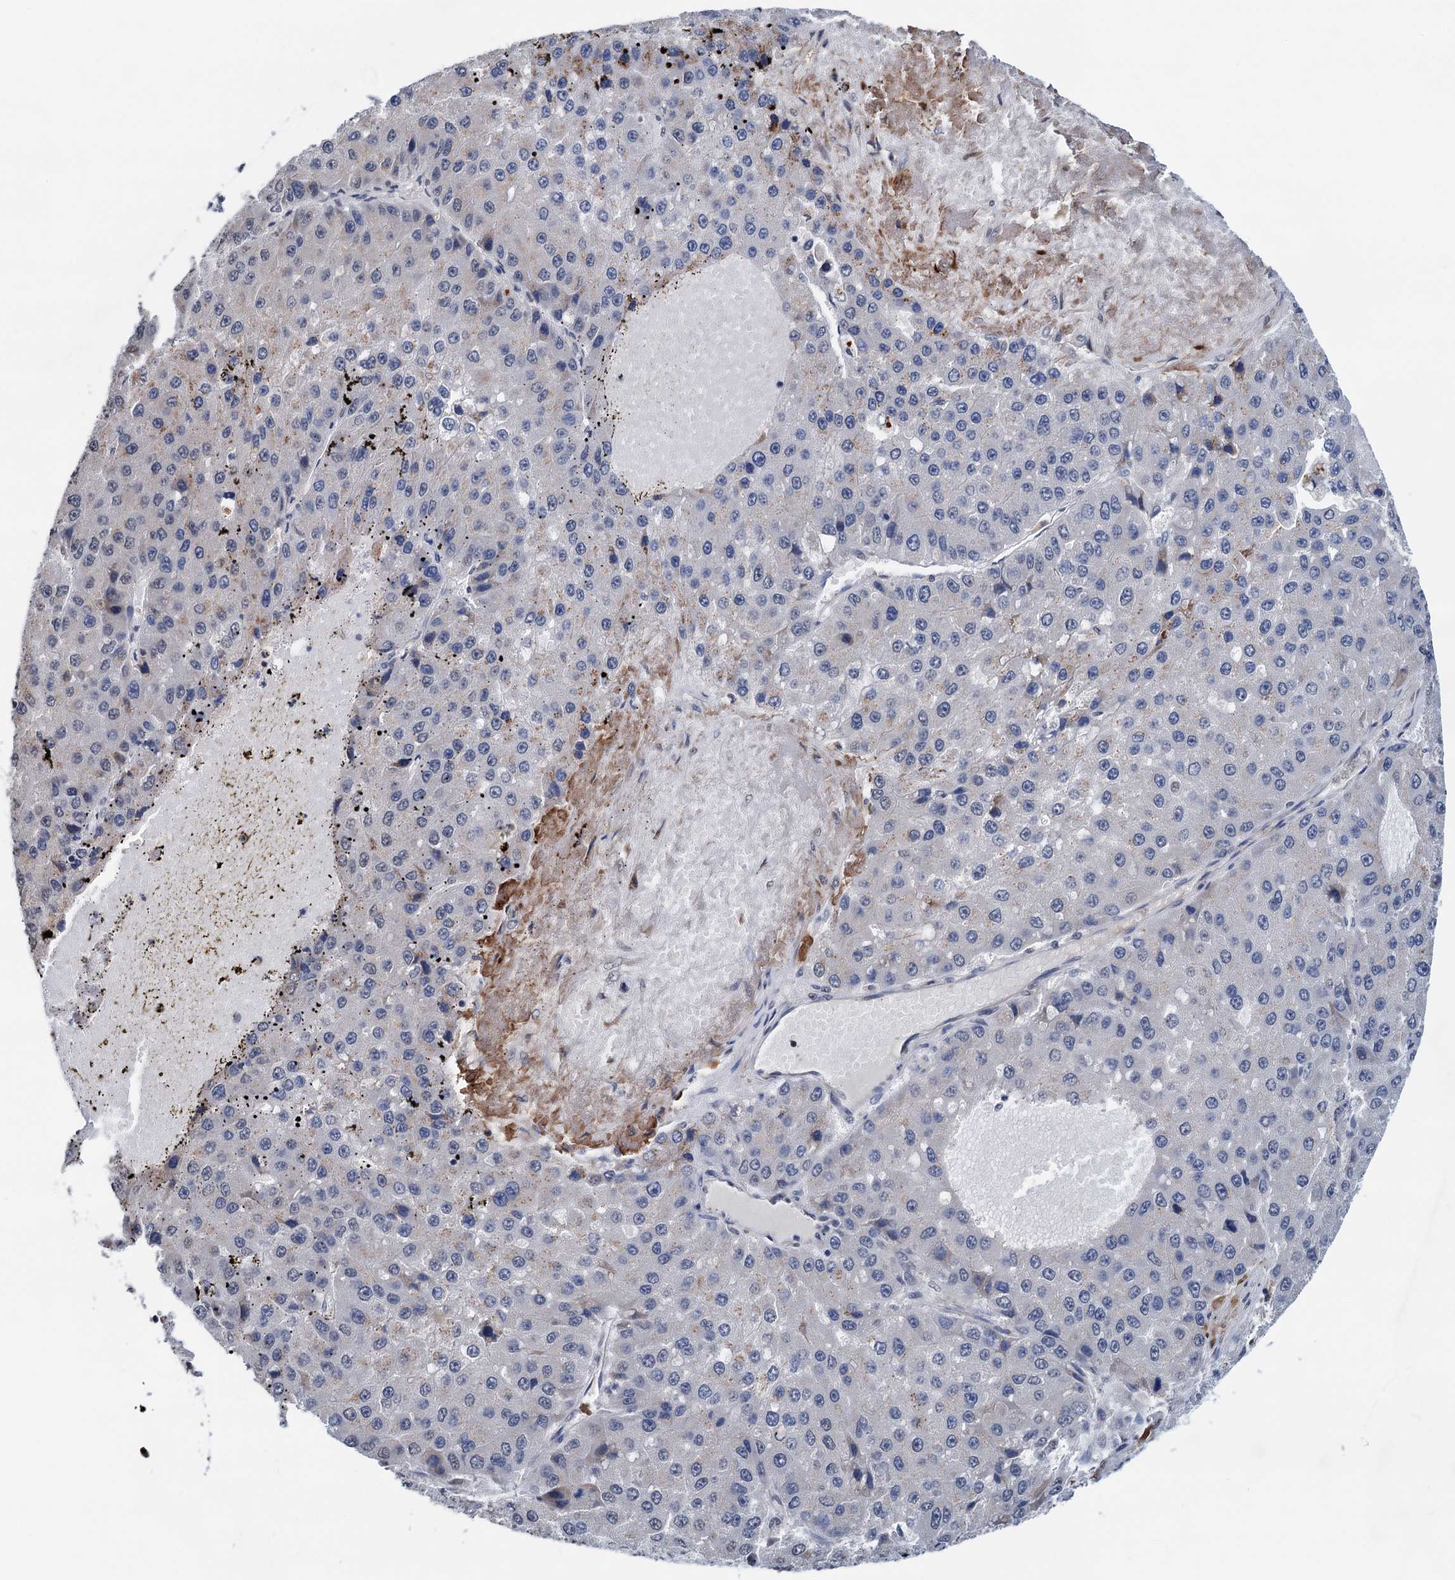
{"staining": {"intensity": "weak", "quantity": "<25%", "location": "cytoplasmic/membranous"}, "tissue": "liver cancer", "cell_type": "Tumor cells", "image_type": "cancer", "snomed": [{"axis": "morphology", "description": "Carcinoma, Hepatocellular, NOS"}, {"axis": "topography", "description": "Liver"}], "caption": "Immunohistochemistry (IHC) of human hepatocellular carcinoma (liver) displays no positivity in tumor cells.", "gene": "SHLD1", "patient": {"sex": "female", "age": 73}}